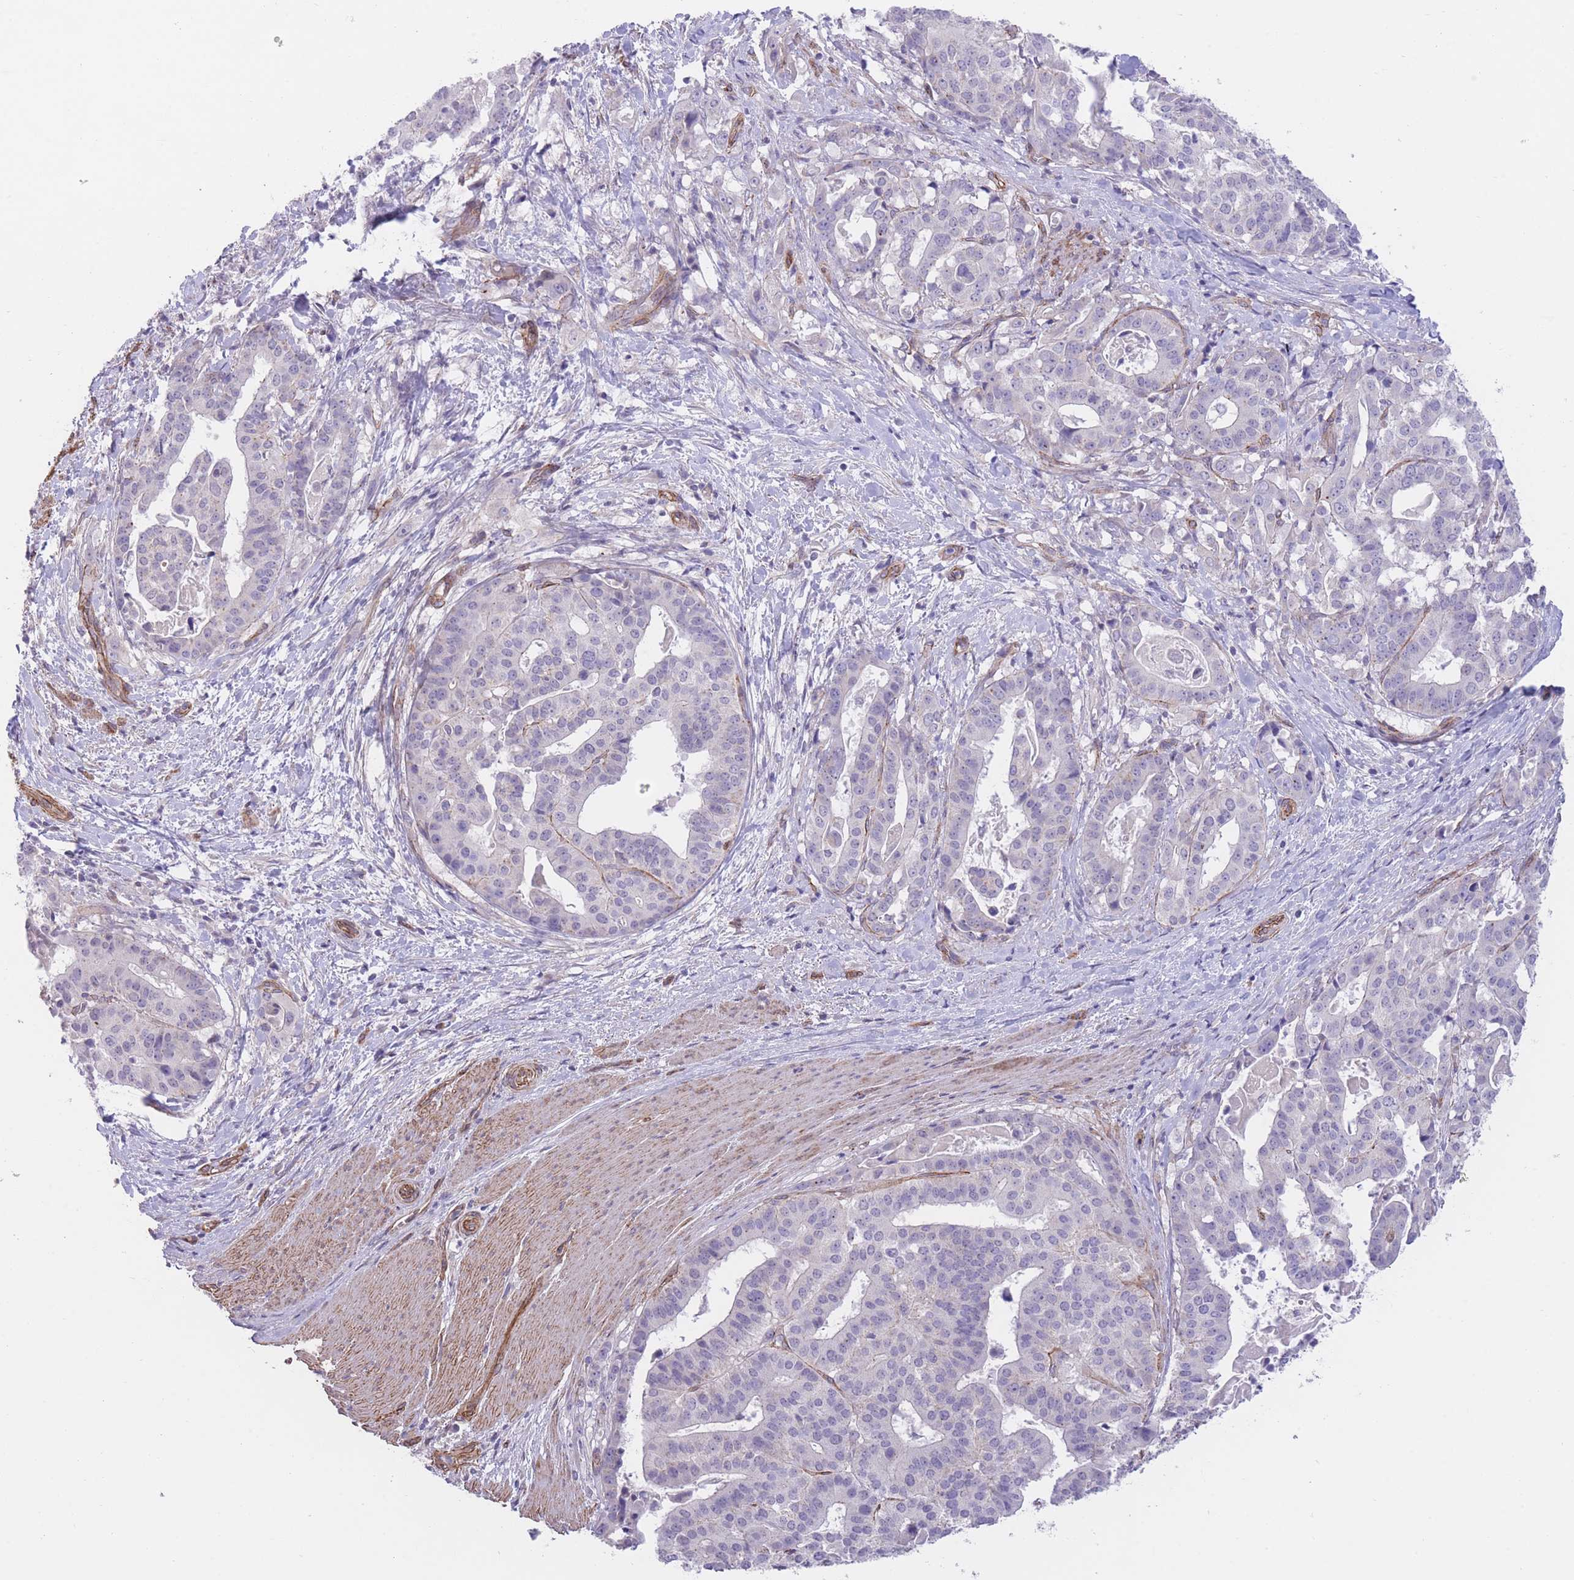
{"staining": {"intensity": "negative", "quantity": "none", "location": "none"}, "tissue": "stomach cancer", "cell_type": "Tumor cells", "image_type": "cancer", "snomed": [{"axis": "morphology", "description": "Adenocarcinoma, NOS"}, {"axis": "topography", "description": "Stomach"}], "caption": "Tumor cells are negative for brown protein staining in stomach cancer.", "gene": "QTRT1", "patient": {"sex": "male", "age": 48}}